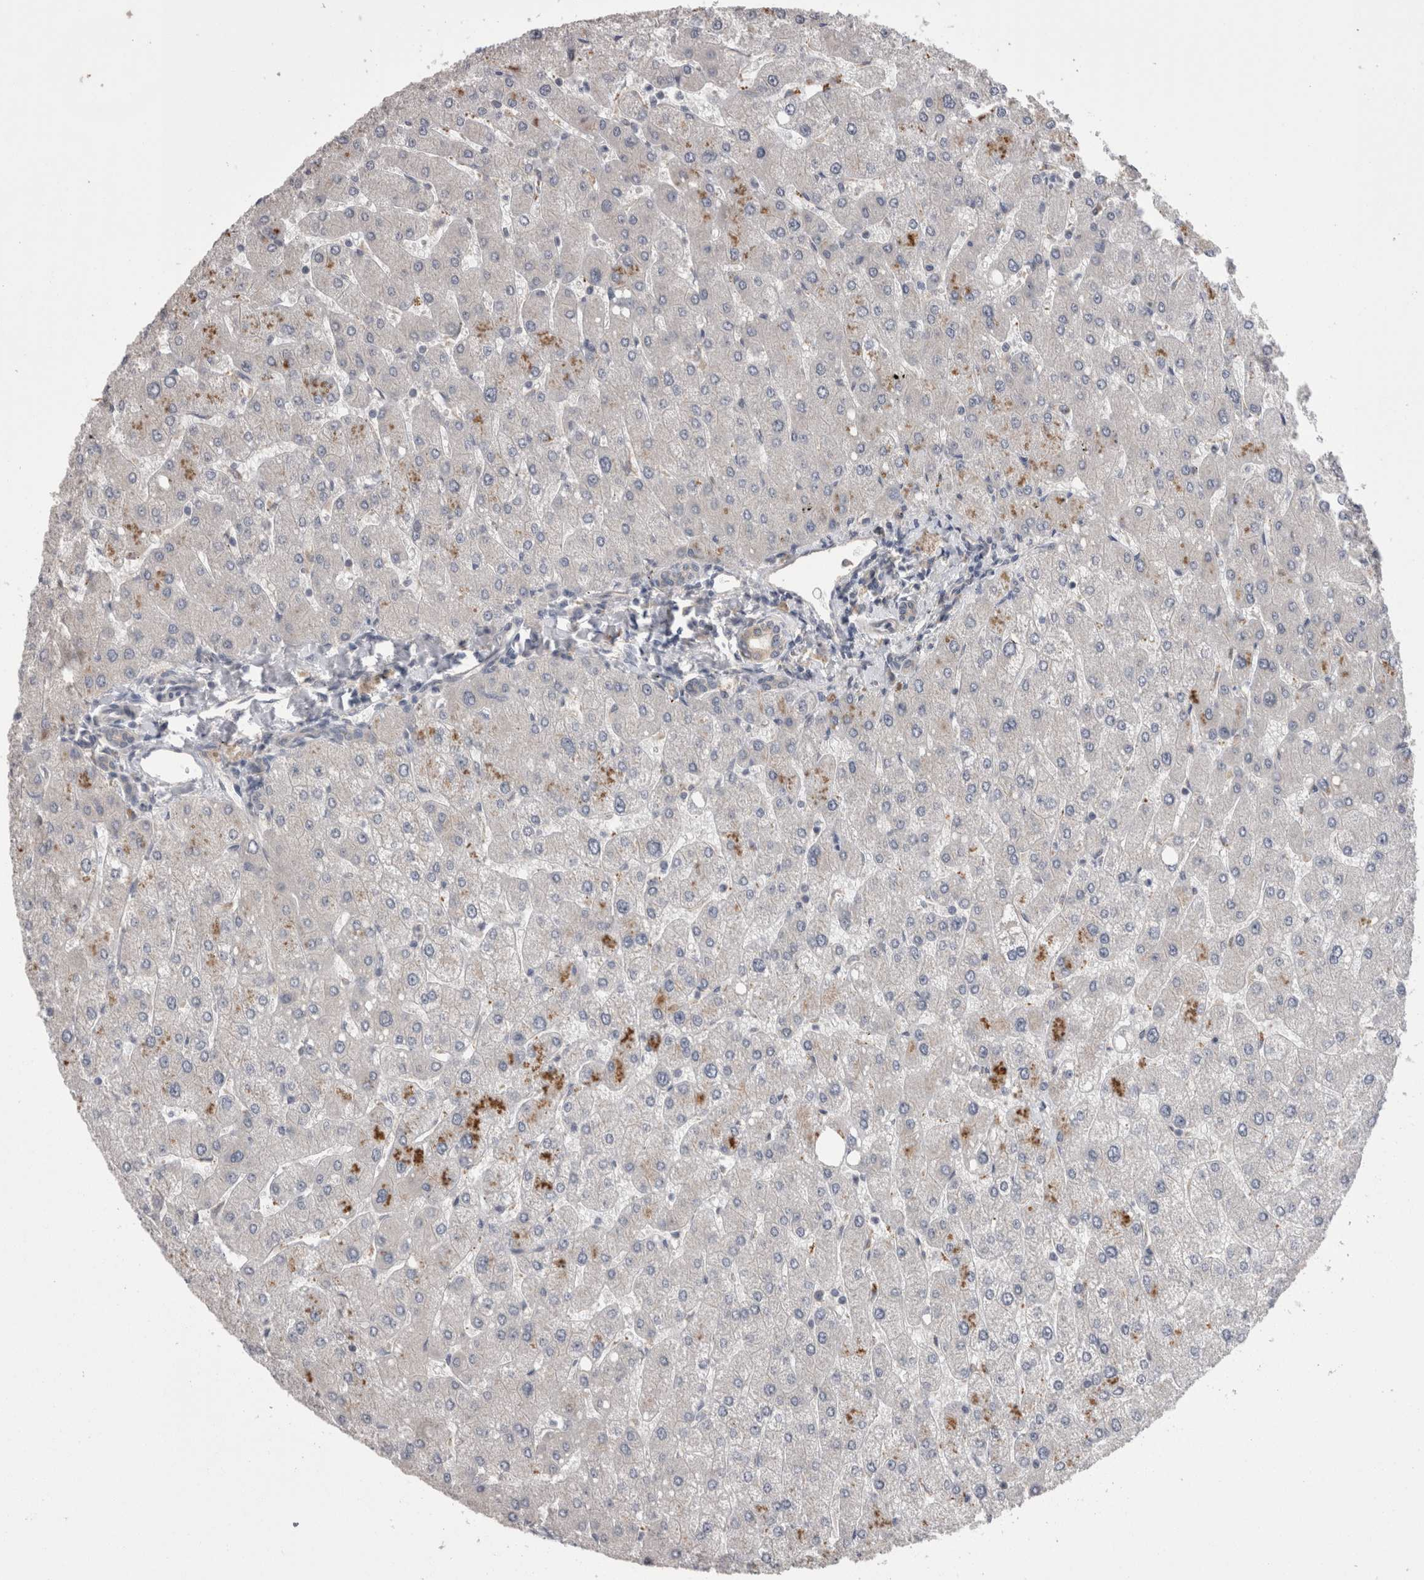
{"staining": {"intensity": "negative", "quantity": "none", "location": "none"}, "tissue": "liver", "cell_type": "Cholangiocytes", "image_type": "normal", "snomed": [{"axis": "morphology", "description": "Normal tissue, NOS"}, {"axis": "topography", "description": "Liver"}], "caption": "Image shows no protein expression in cholangiocytes of benign liver.", "gene": "DCTN6", "patient": {"sex": "male", "age": 55}}